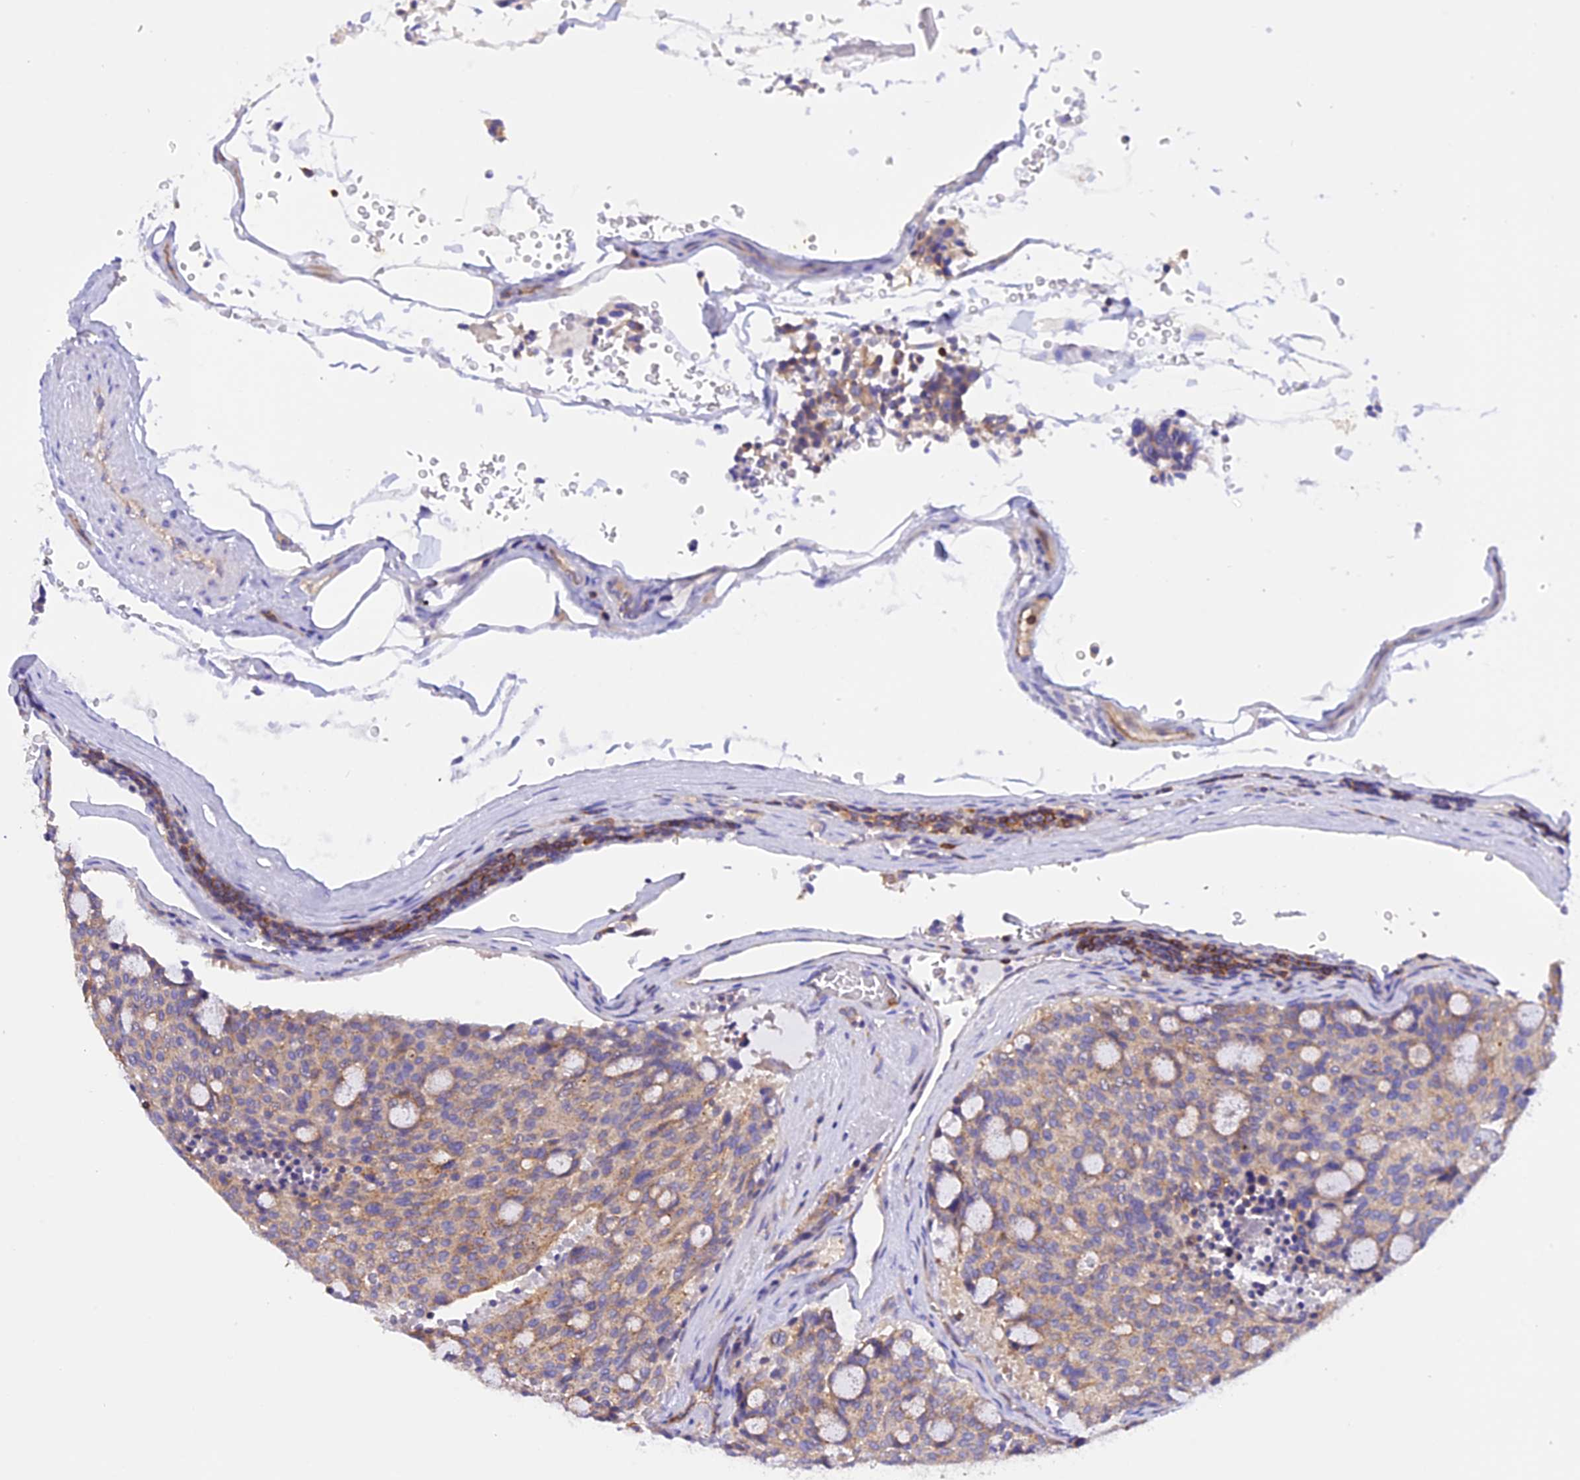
{"staining": {"intensity": "weak", "quantity": "<25%", "location": "cytoplasmic/membranous"}, "tissue": "carcinoid", "cell_type": "Tumor cells", "image_type": "cancer", "snomed": [{"axis": "morphology", "description": "Carcinoid, malignant, NOS"}, {"axis": "topography", "description": "Pancreas"}], "caption": "Tumor cells show no significant expression in carcinoid (malignant). Nuclei are stained in blue.", "gene": "FAM193A", "patient": {"sex": "female", "age": 54}}